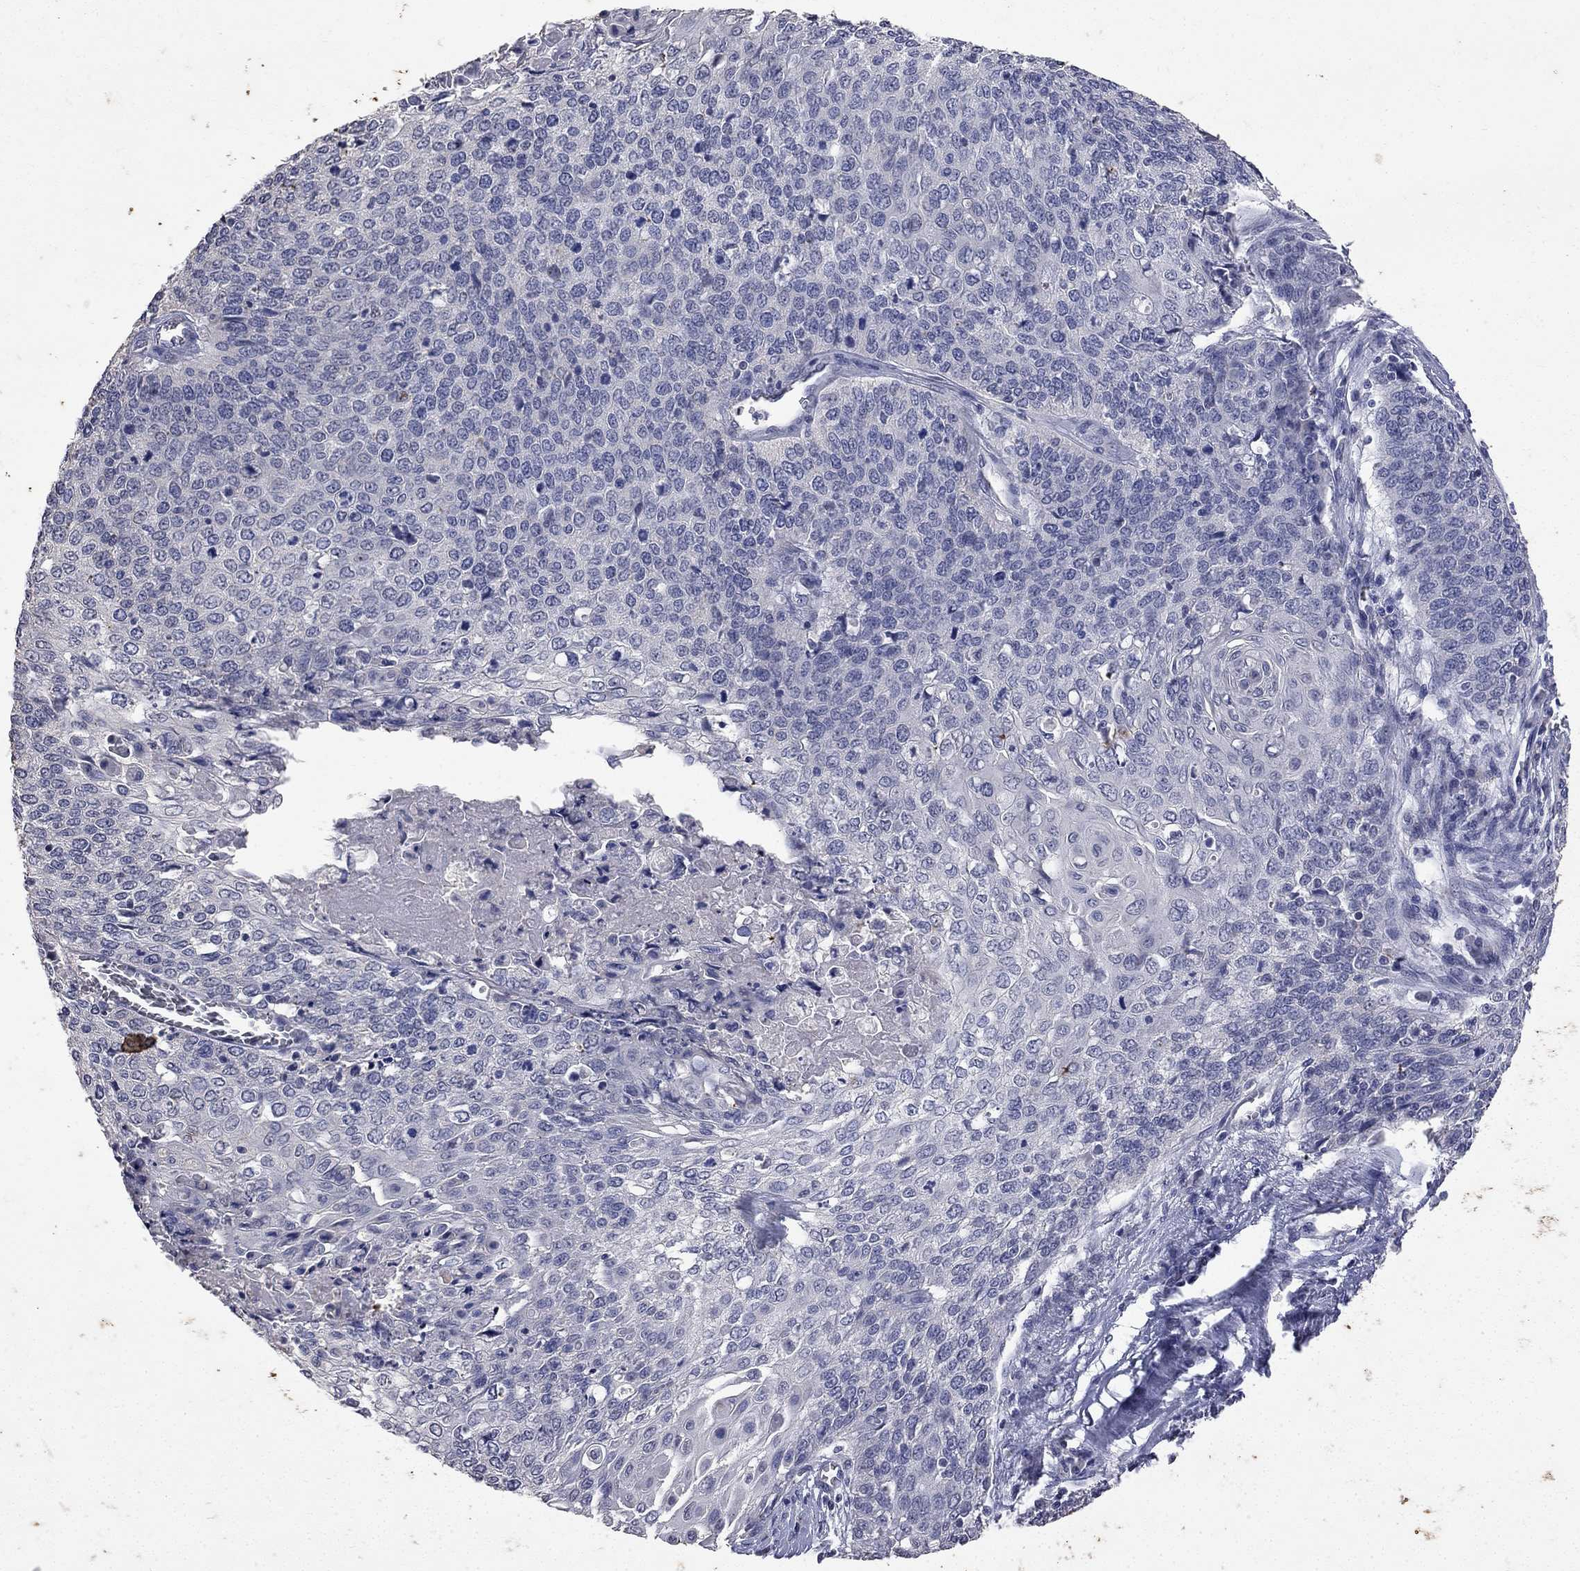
{"staining": {"intensity": "negative", "quantity": "none", "location": "none"}, "tissue": "cervical cancer", "cell_type": "Tumor cells", "image_type": "cancer", "snomed": [{"axis": "morphology", "description": "Squamous cell carcinoma, NOS"}, {"axis": "topography", "description": "Cervix"}], "caption": "A micrograph of human cervical cancer (squamous cell carcinoma) is negative for staining in tumor cells. (Brightfield microscopy of DAB (3,3'-diaminobenzidine) immunohistochemistry at high magnification).", "gene": "NOS2", "patient": {"sex": "female", "age": 39}}